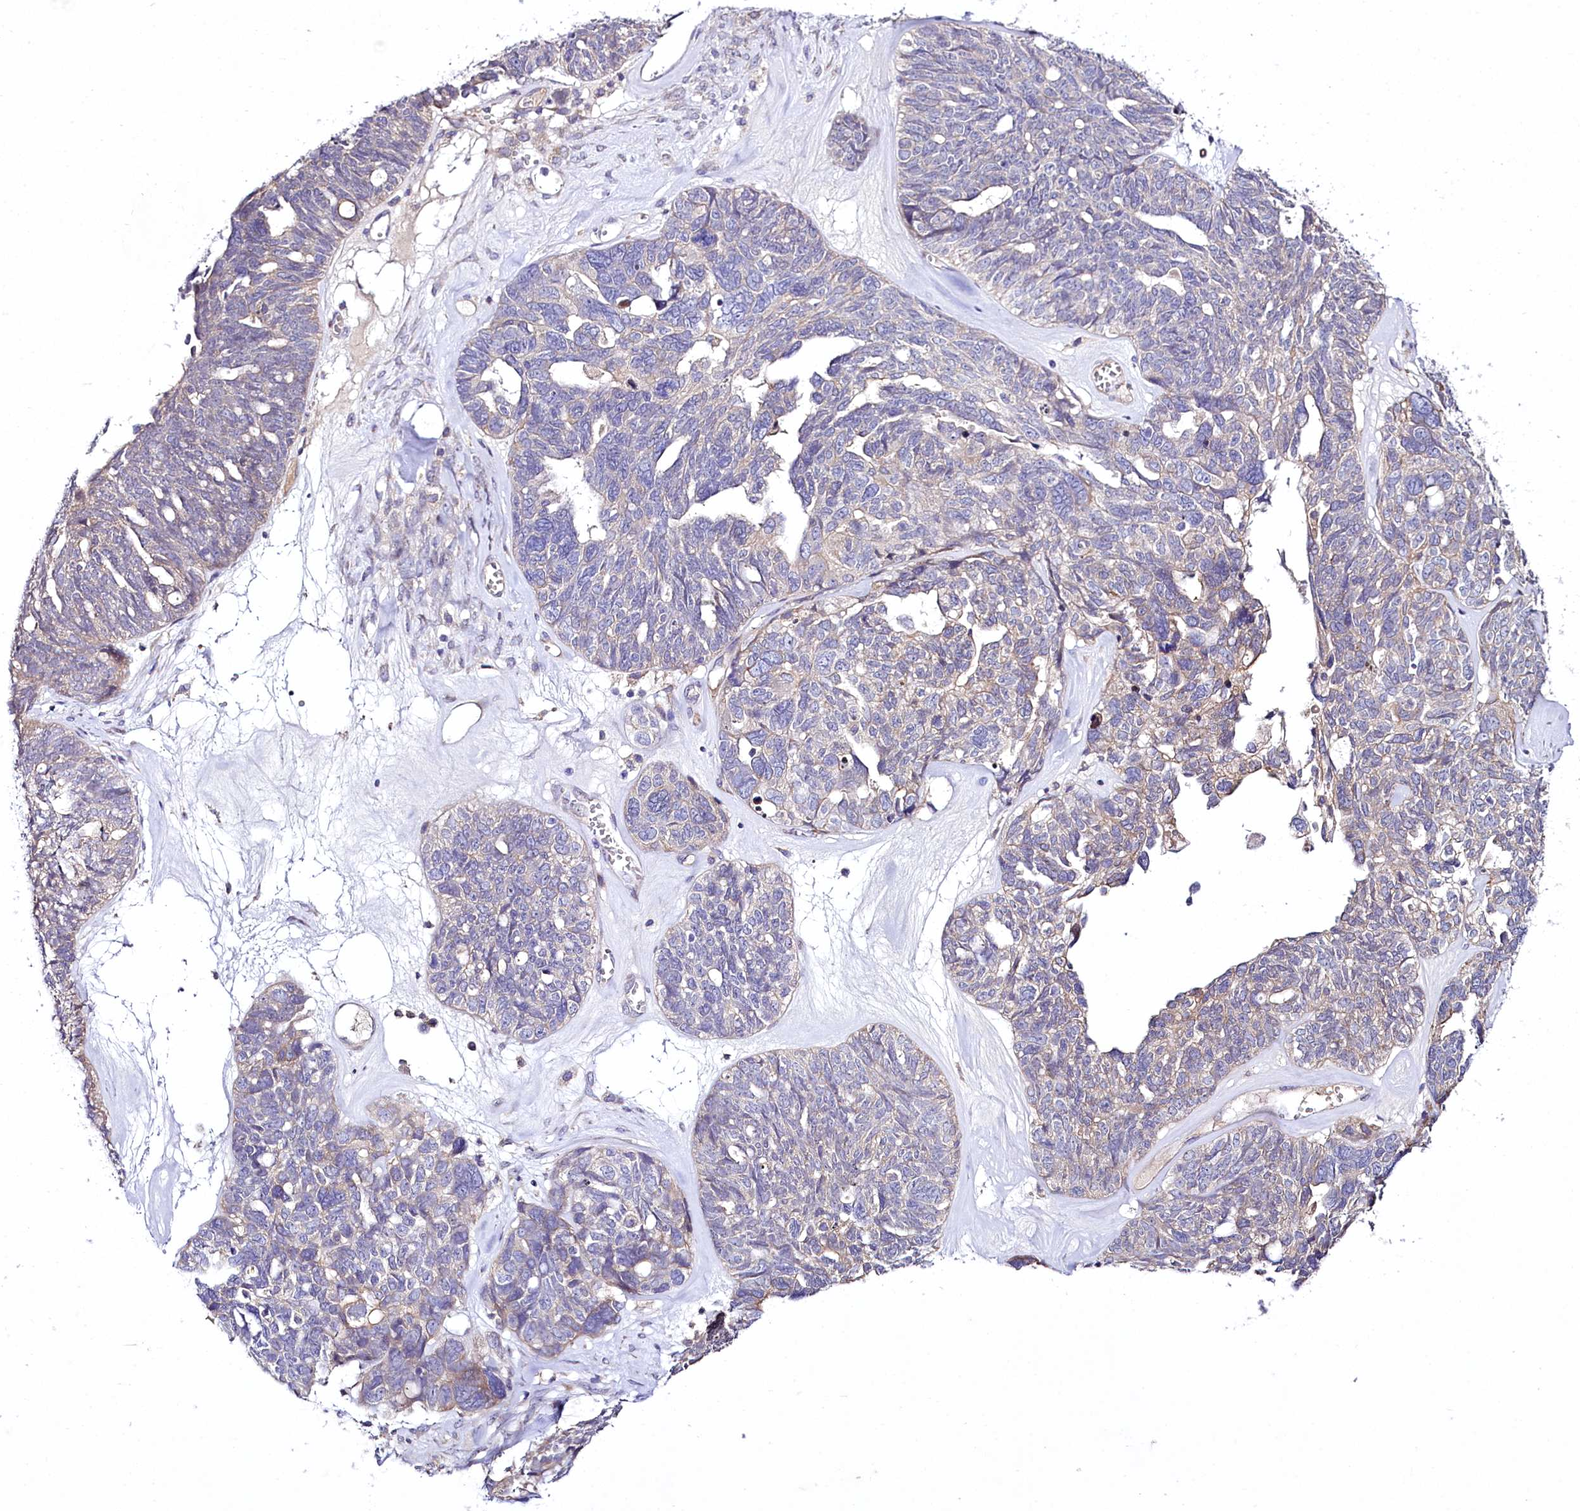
{"staining": {"intensity": "negative", "quantity": "none", "location": "none"}, "tissue": "ovarian cancer", "cell_type": "Tumor cells", "image_type": "cancer", "snomed": [{"axis": "morphology", "description": "Cystadenocarcinoma, serous, NOS"}, {"axis": "topography", "description": "Ovary"}], "caption": "There is no significant positivity in tumor cells of ovarian serous cystadenocarcinoma.", "gene": "ZC3H12C", "patient": {"sex": "female", "age": 79}}